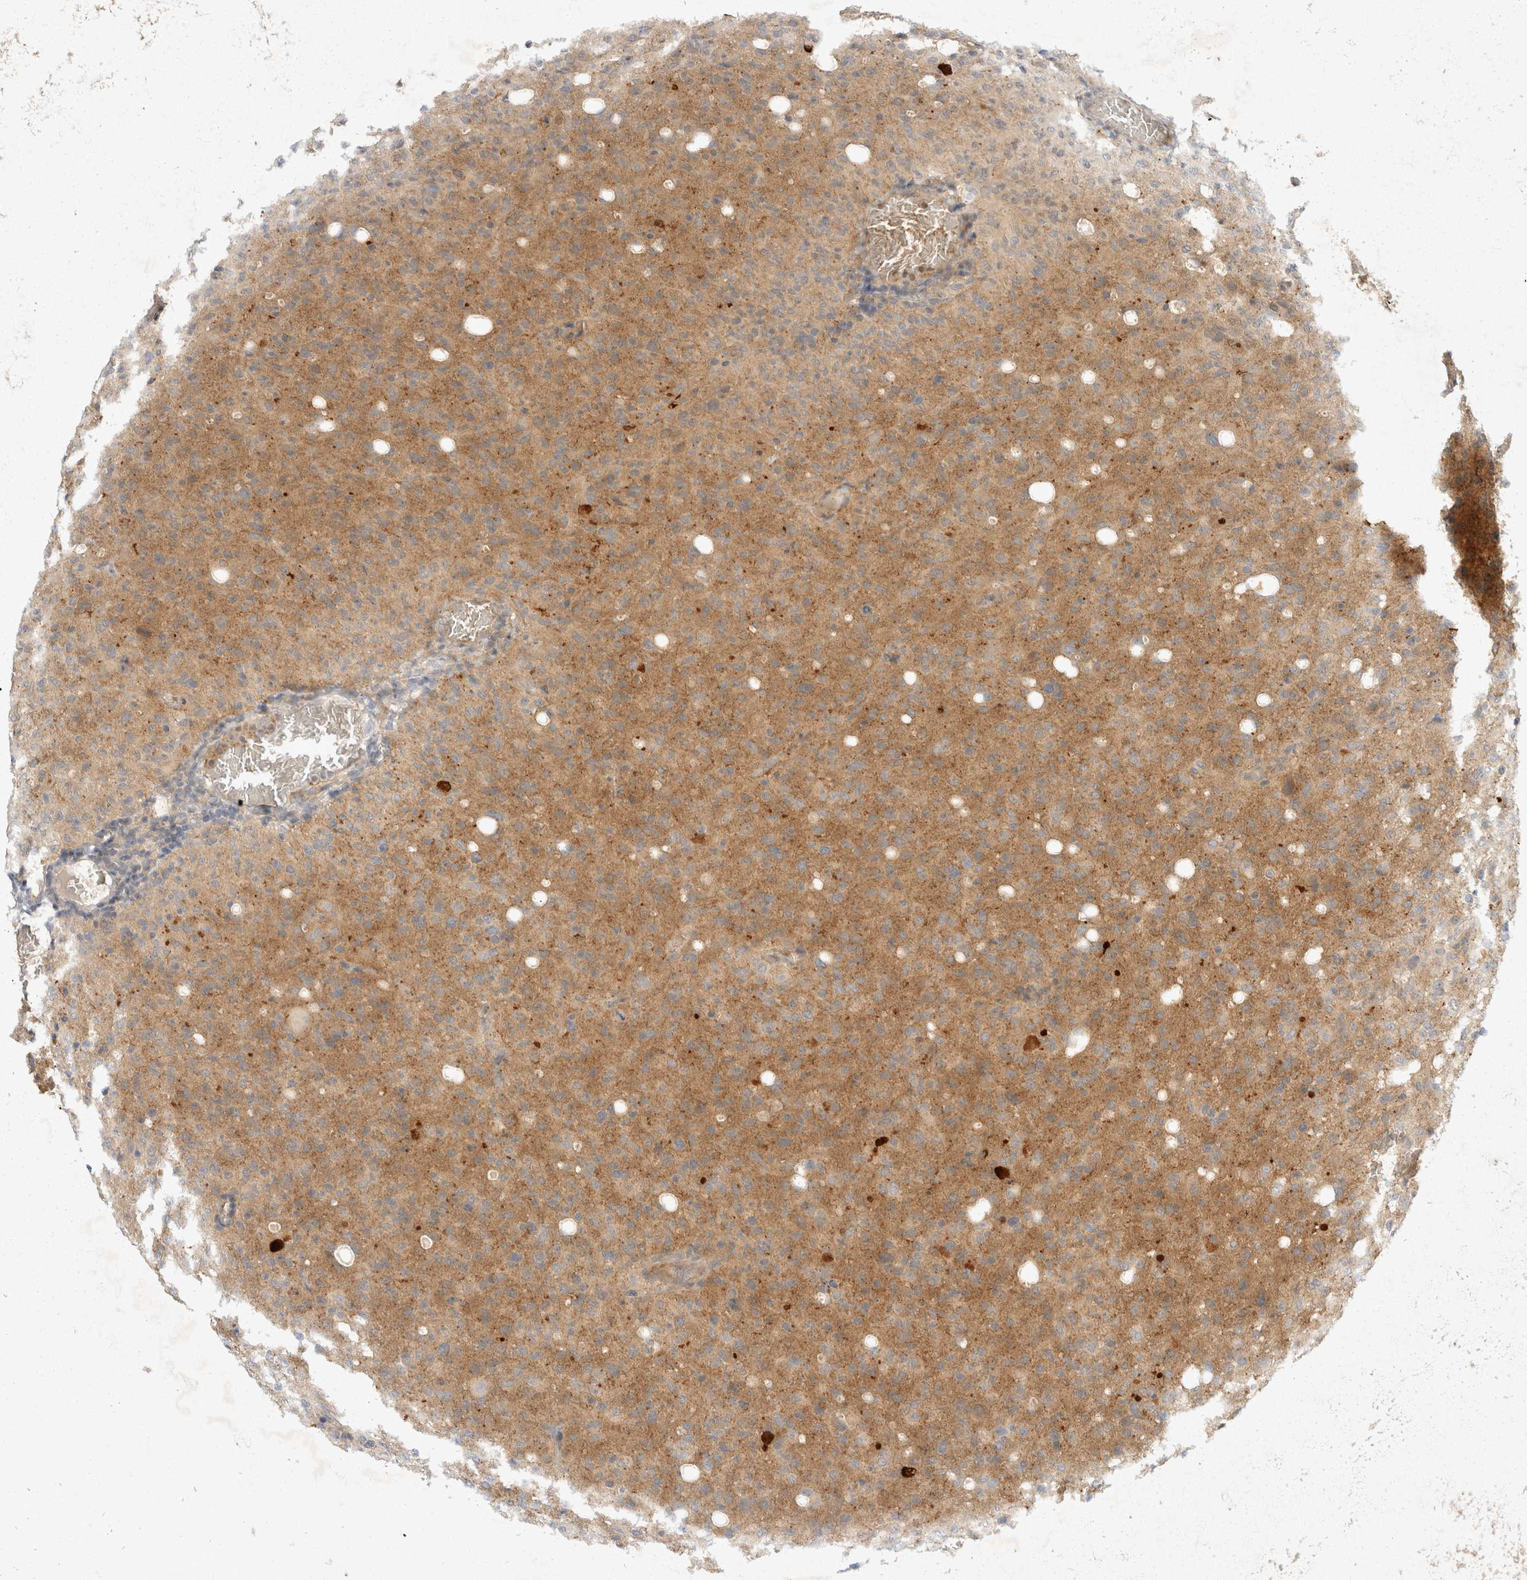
{"staining": {"intensity": "moderate", "quantity": "<25%", "location": "cytoplasmic/membranous"}, "tissue": "glioma", "cell_type": "Tumor cells", "image_type": "cancer", "snomed": [{"axis": "morphology", "description": "Glioma, malignant, High grade"}, {"axis": "topography", "description": "Brain"}], "caption": "High-magnification brightfield microscopy of malignant glioma (high-grade) stained with DAB (3,3'-diaminobenzidine) (brown) and counterstained with hematoxylin (blue). tumor cells exhibit moderate cytoplasmic/membranous expression is seen in about<25% of cells.", "gene": "TOM1L2", "patient": {"sex": "female", "age": 57}}